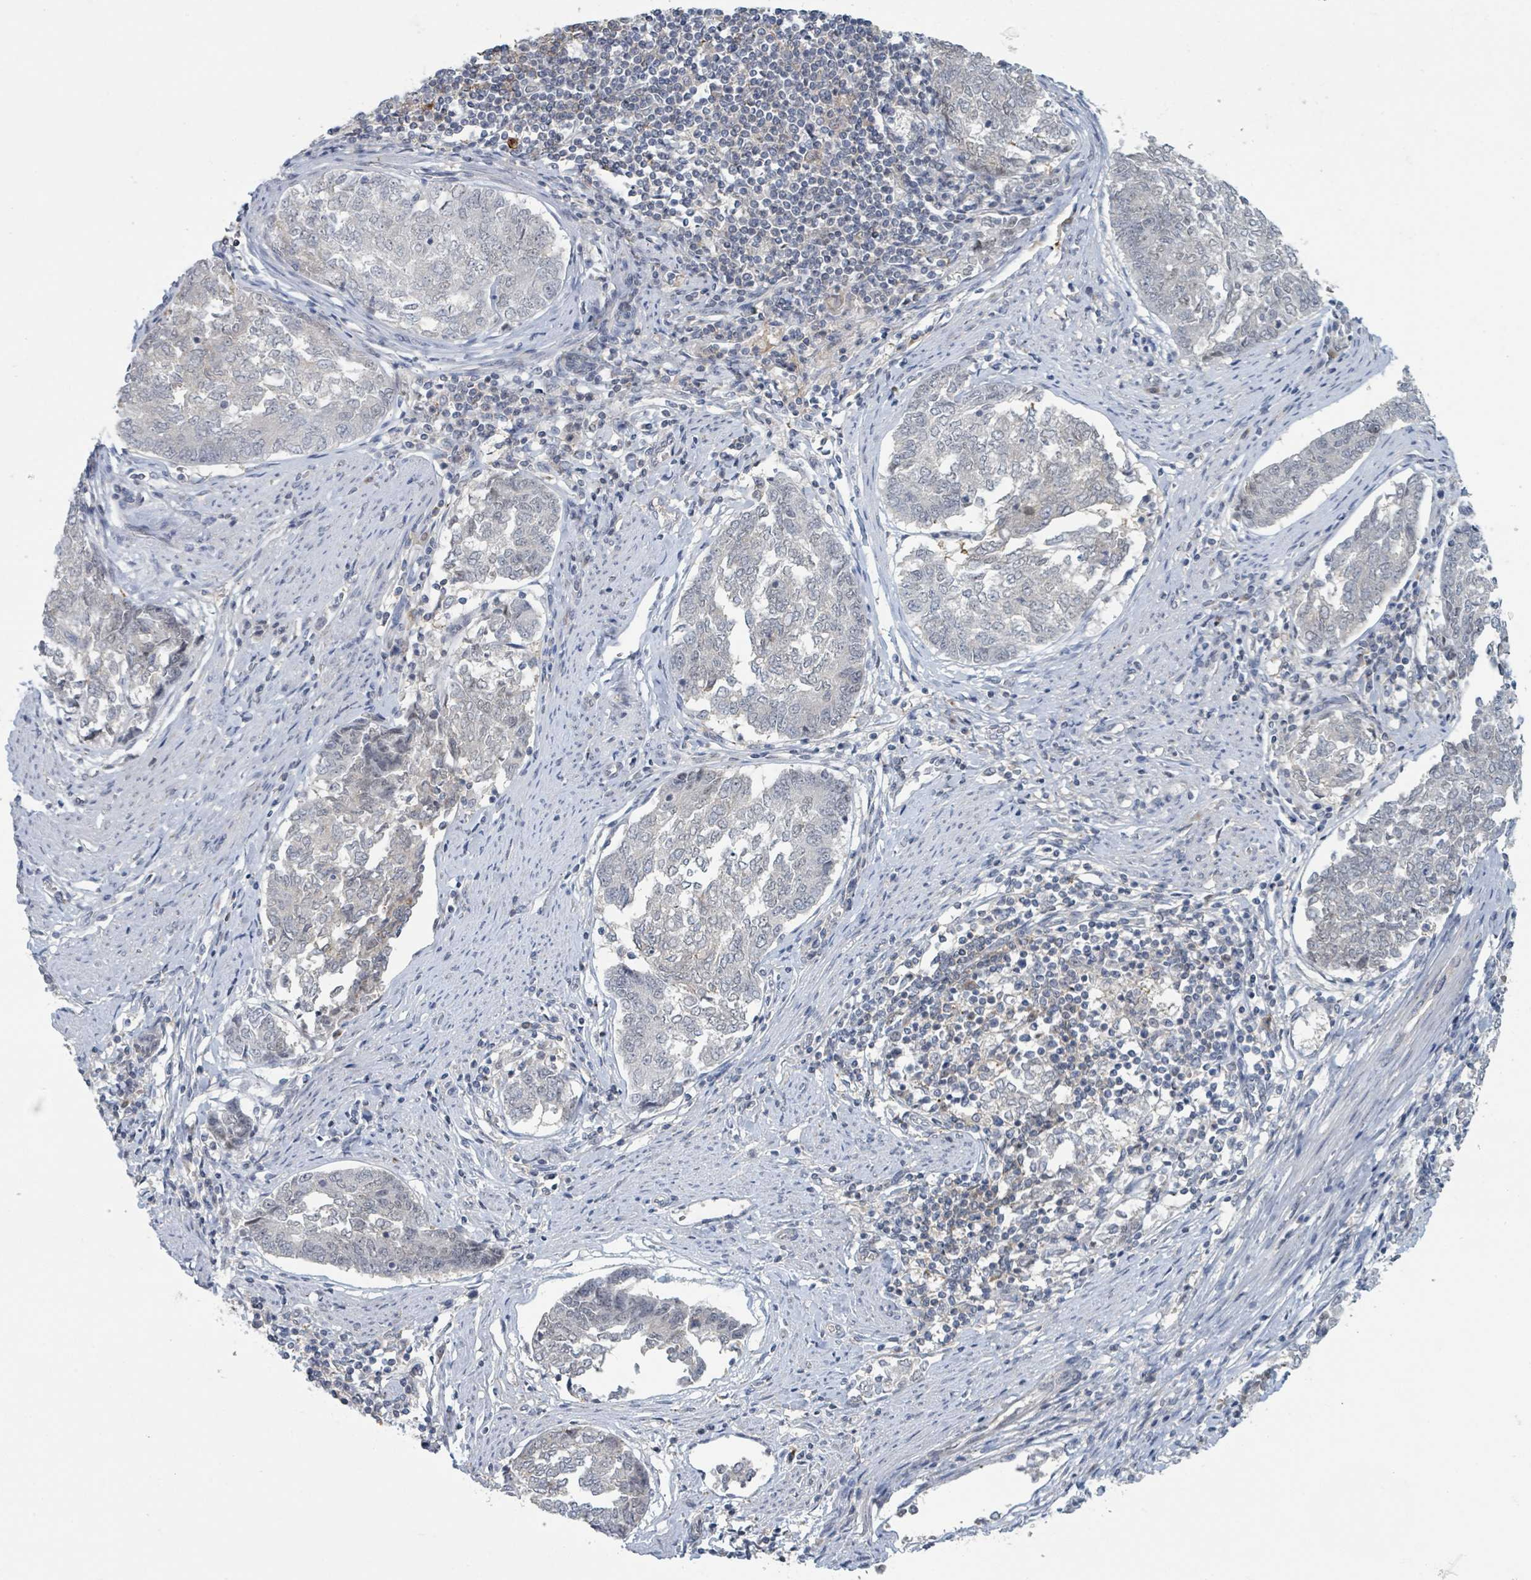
{"staining": {"intensity": "negative", "quantity": "none", "location": "none"}, "tissue": "endometrial cancer", "cell_type": "Tumor cells", "image_type": "cancer", "snomed": [{"axis": "morphology", "description": "Adenocarcinoma, NOS"}, {"axis": "topography", "description": "Endometrium"}], "caption": "DAB immunohistochemical staining of human adenocarcinoma (endometrial) demonstrates no significant expression in tumor cells.", "gene": "ANKRD55", "patient": {"sex": "female", "age": 80}}